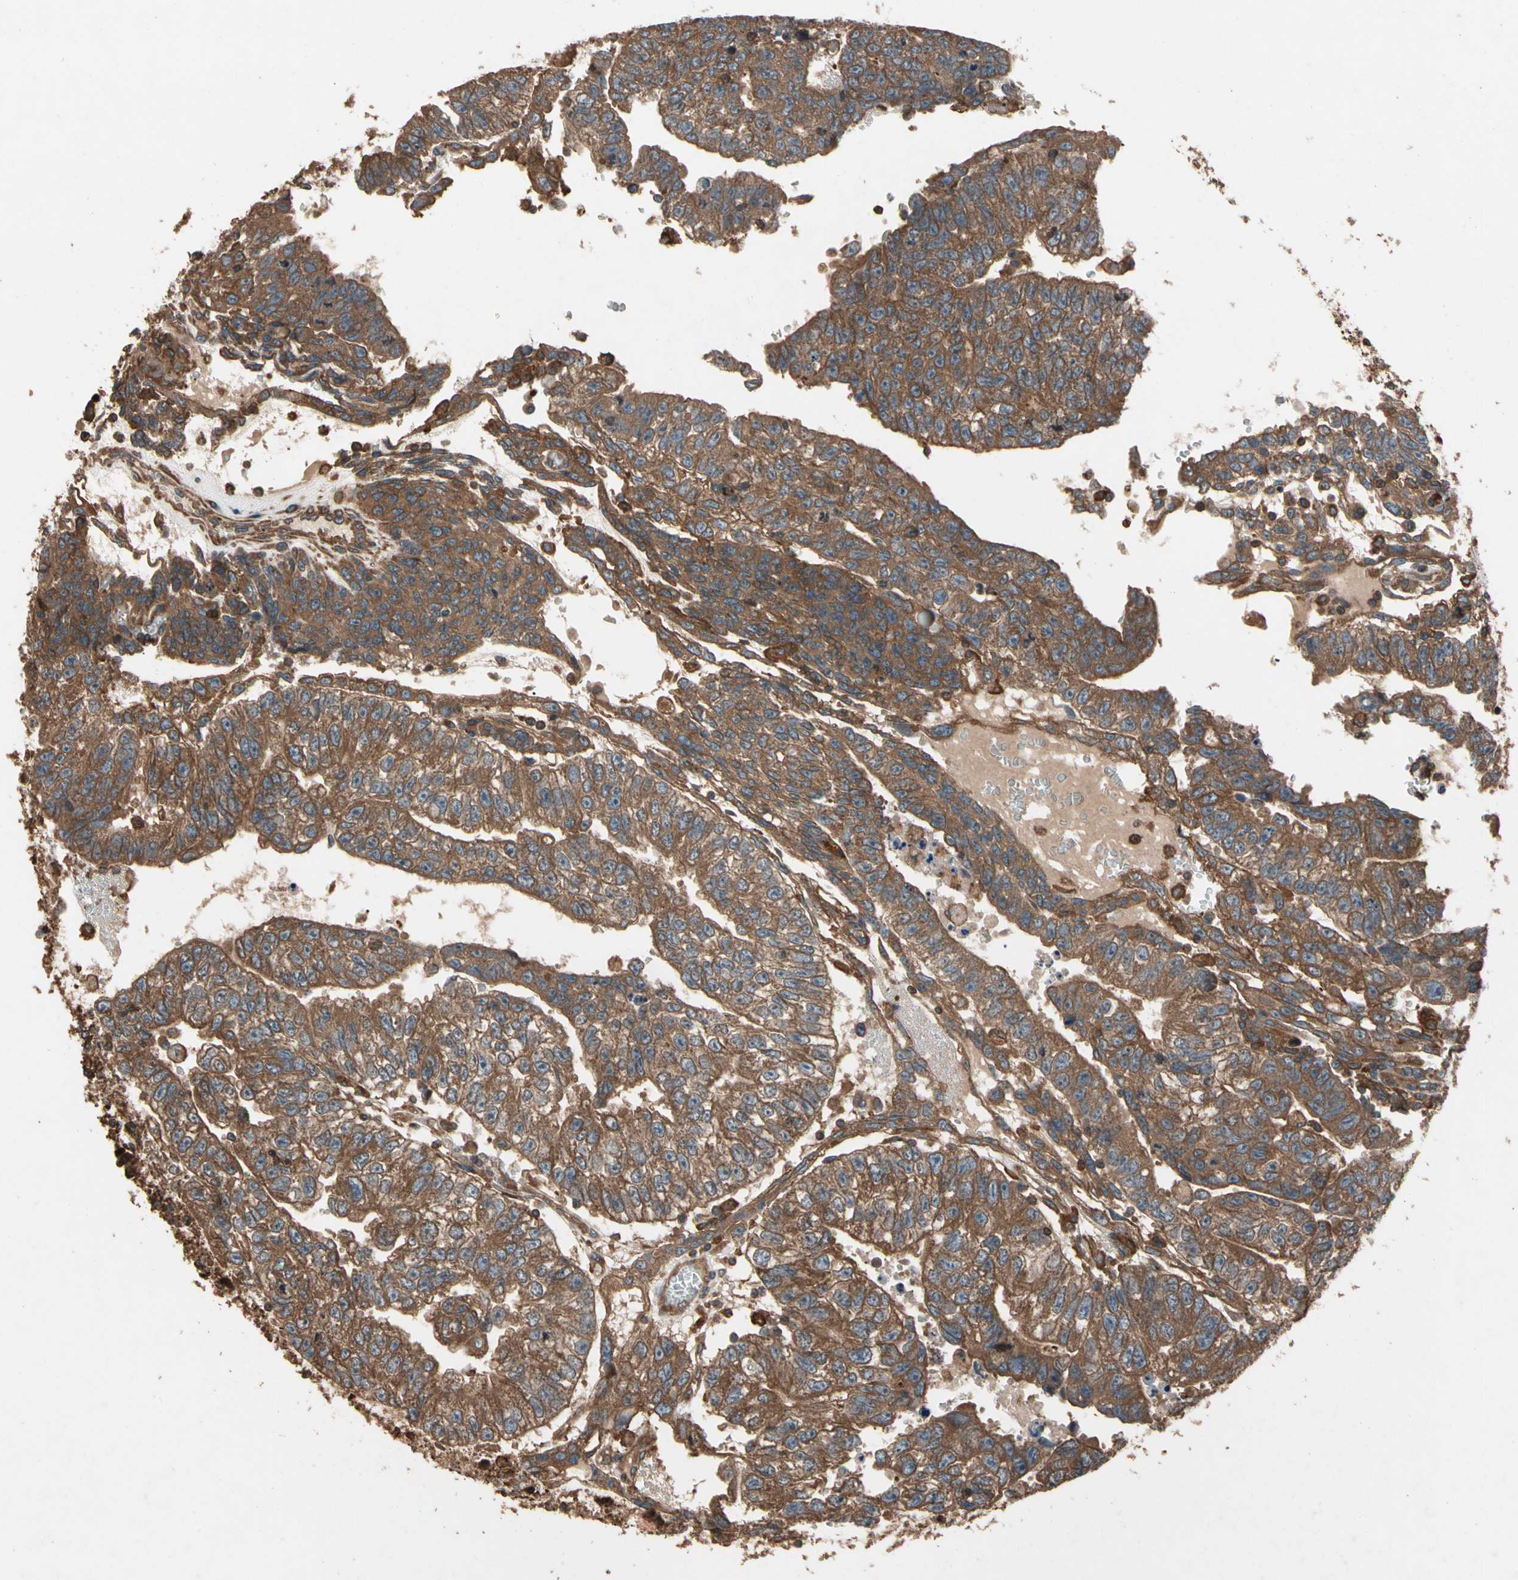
{"staining": {"intensity": "strong", "quantity": ">75%", "location": "cytoplasmic/membranous"}, "tissue": "testis cancer", "cell_type": "Tumor cells", "image_type": "cancer", "snomed": [{"axis": "morphology", "description": "Seminoma, NOS"}, {"axis": "morphology", "description": "Carcinoma, Embryonal, NOS"}, {"axis": "topography", "description": "Testis"}], "caption": "This is an image of immunohistochemistry (IHC) staining of testis cancer (embryonal carcinoma), which shows strong expression in the cytoplasmic/membranous of tumor cells.", "gene": "AGBL2", "patient": {"sex": "male", "age": 52}}